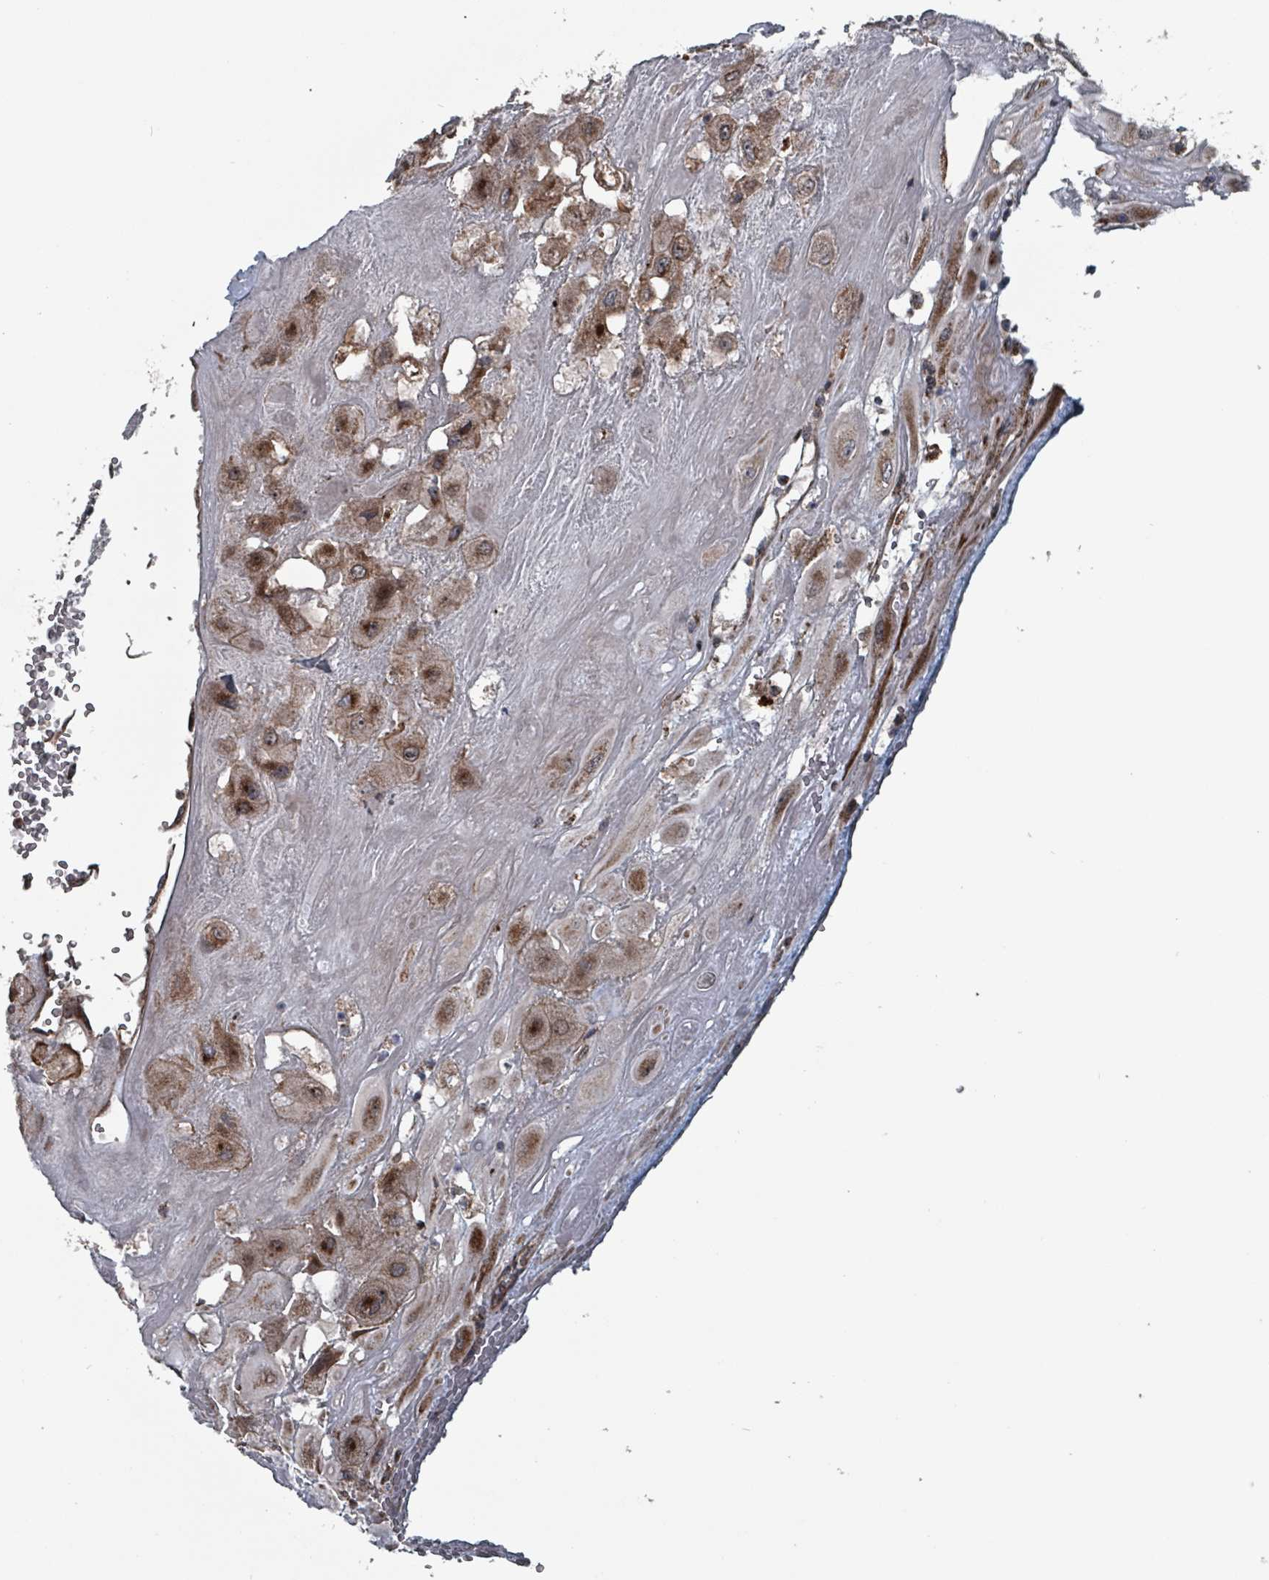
{"staining": {"intensity": "strong", "quantity": ">75%", "location": "cytoplasmic/membranous"}, "tissue": "placenta", "cell_type": "Decidual cells", "image_type": "normal", "snomed": [{"axis": "morphology", "description": "Normal tissue, NOS"}, {"axis": "topography", "description": "Placenta"}], "caption": "DAB (3,3'-diaminobenzidine) immunohistochemical staining of unremarkable human placenta reveals strong cytoplasmic/membranous protein positivity in approximately >75% of decidual cells.", "gene": "MRPL4", "patient": {"sex": "female", "age": 32}}